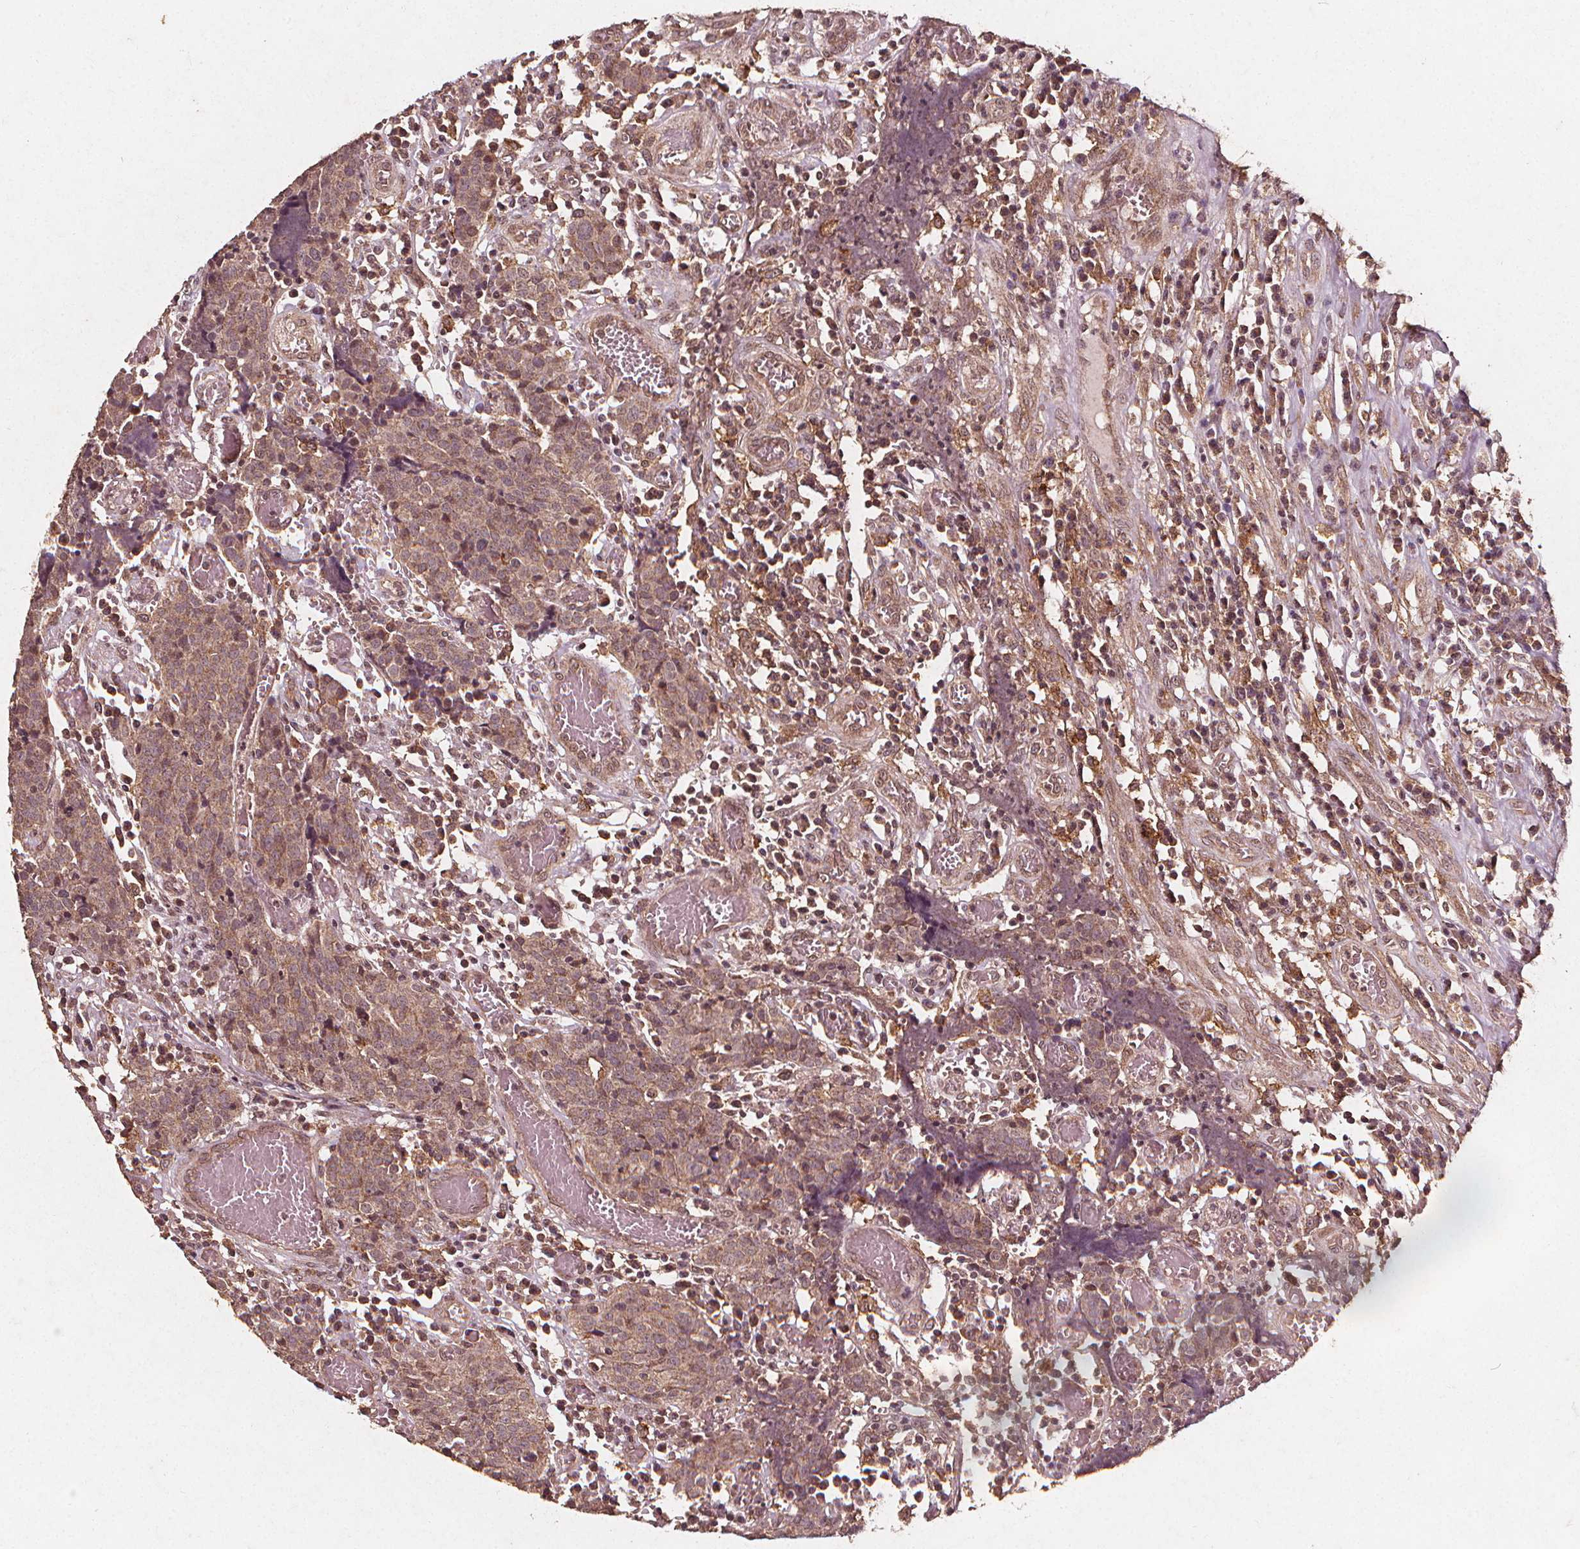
{"staining": {"intensity": "weak", "quantity": "25%-75%", "location": "cytoplasmic/membranous"}, "tissue": "prostate cancer", "cell_type": "Tumor cells", "image_type": "cancer", "snomed": [{"axis": "morphology", "description": "Adenocarcinoma, High grade"}, {"axis": "topography", "description": "Prostate and seminal vesicle, NOS"}], "caption": "Immunohistochemistry of prostate cancer shows low levels of weak cytoplasmic/membranous positivity in about 25%-75% of tumor cells.", "gene": "ABCA1", "patient": {"sex": "male", "age": 60}}